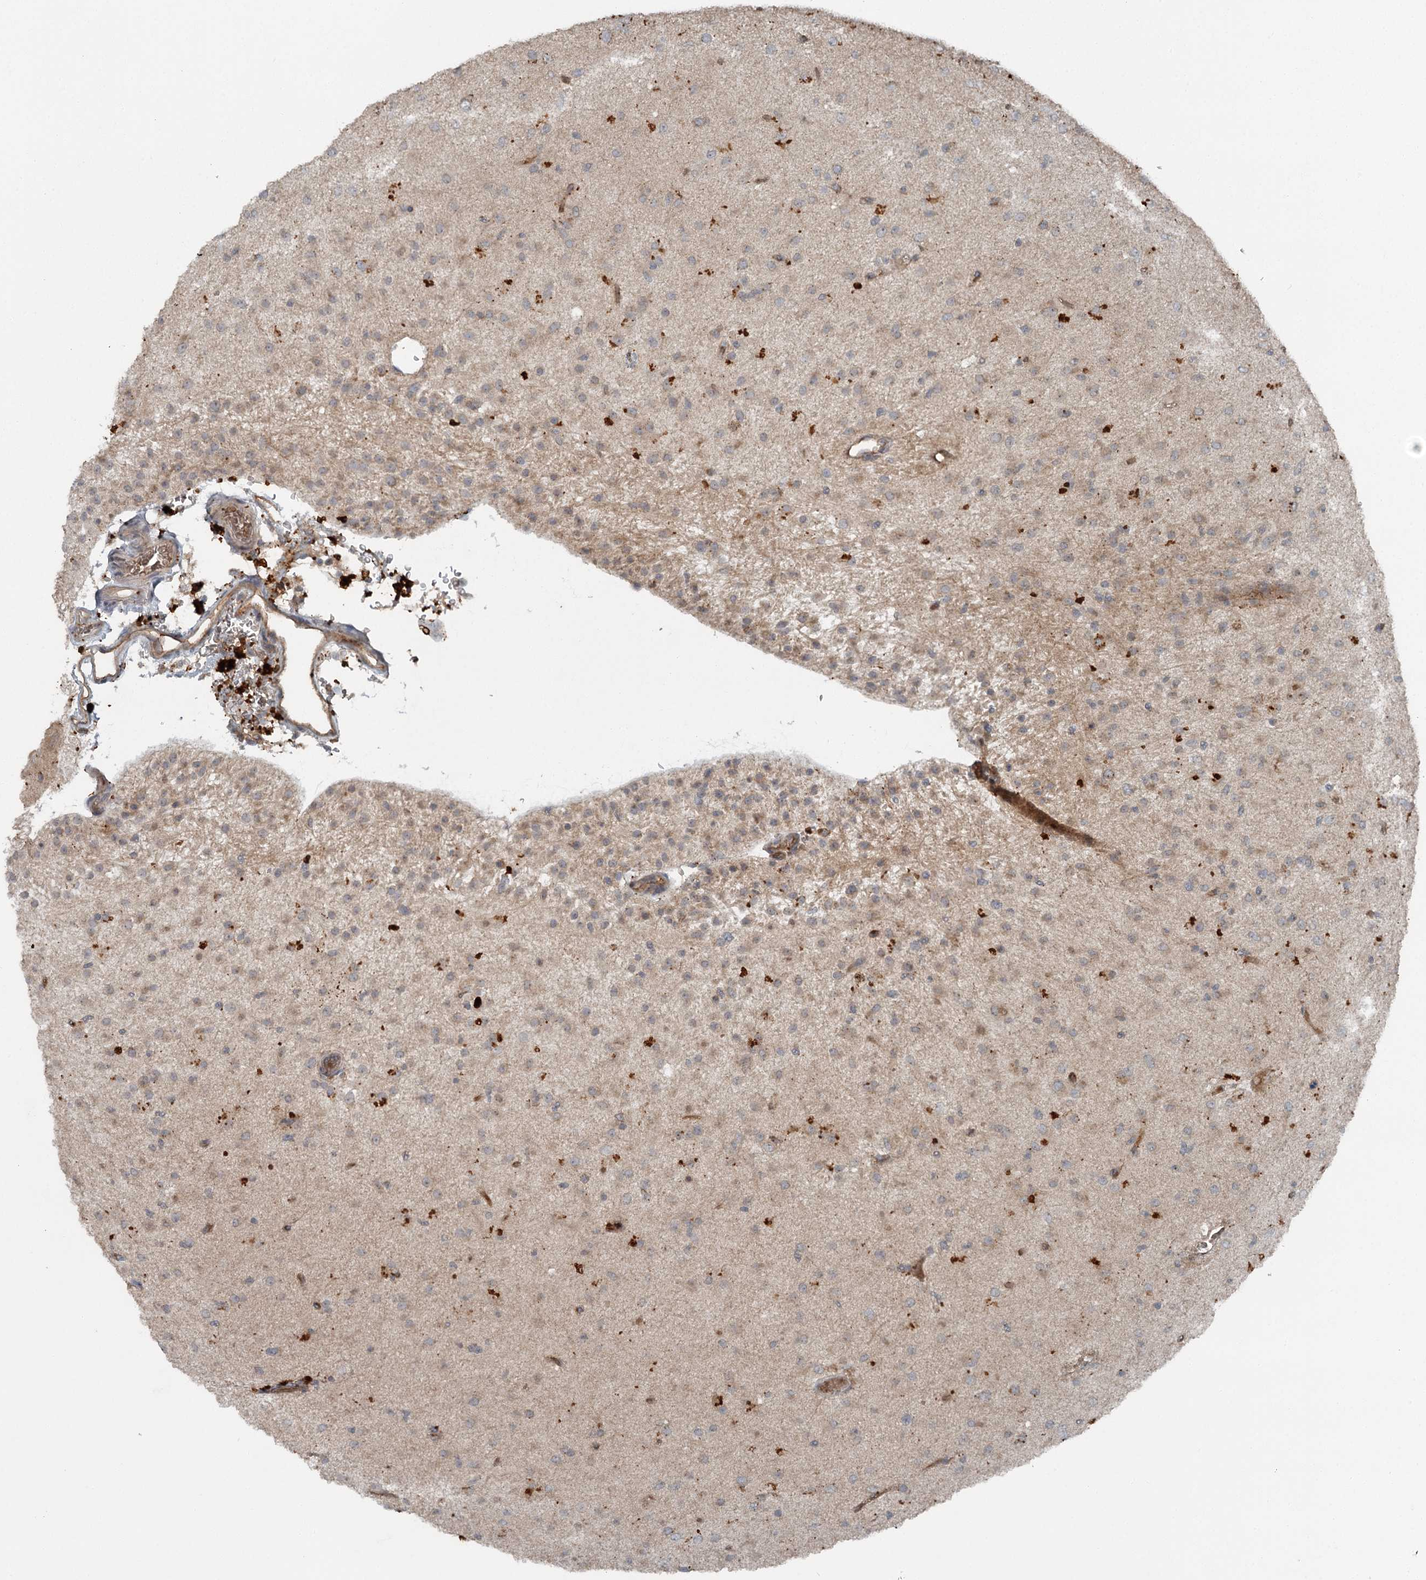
{"staining": {"intensity": "moderate", "quantity": "<25%", "location": "cytoplasmic/membranous"}, "tissue": "glioma", "cell_type": "Tumor cells", "image_type": "cancer", "snomed": [{"axis": "morphology", "description": "Glioma, malignant, Low grade"}, {"axis": "topography", "description": "Brain"}], "caption": "Low-grade glioma (malignant) stained for a protein demonstrates moderate cytoplasmic/membranous positivity in tumor cells. The protein is stained brown, and the nuclei are stained in blue (DAB (3,3'-diaminobenzidine) IHC with brightfield microscopy, high magnification).", "gene": "SLC39A8", "patient": {"sex": "male", "age": 65}}